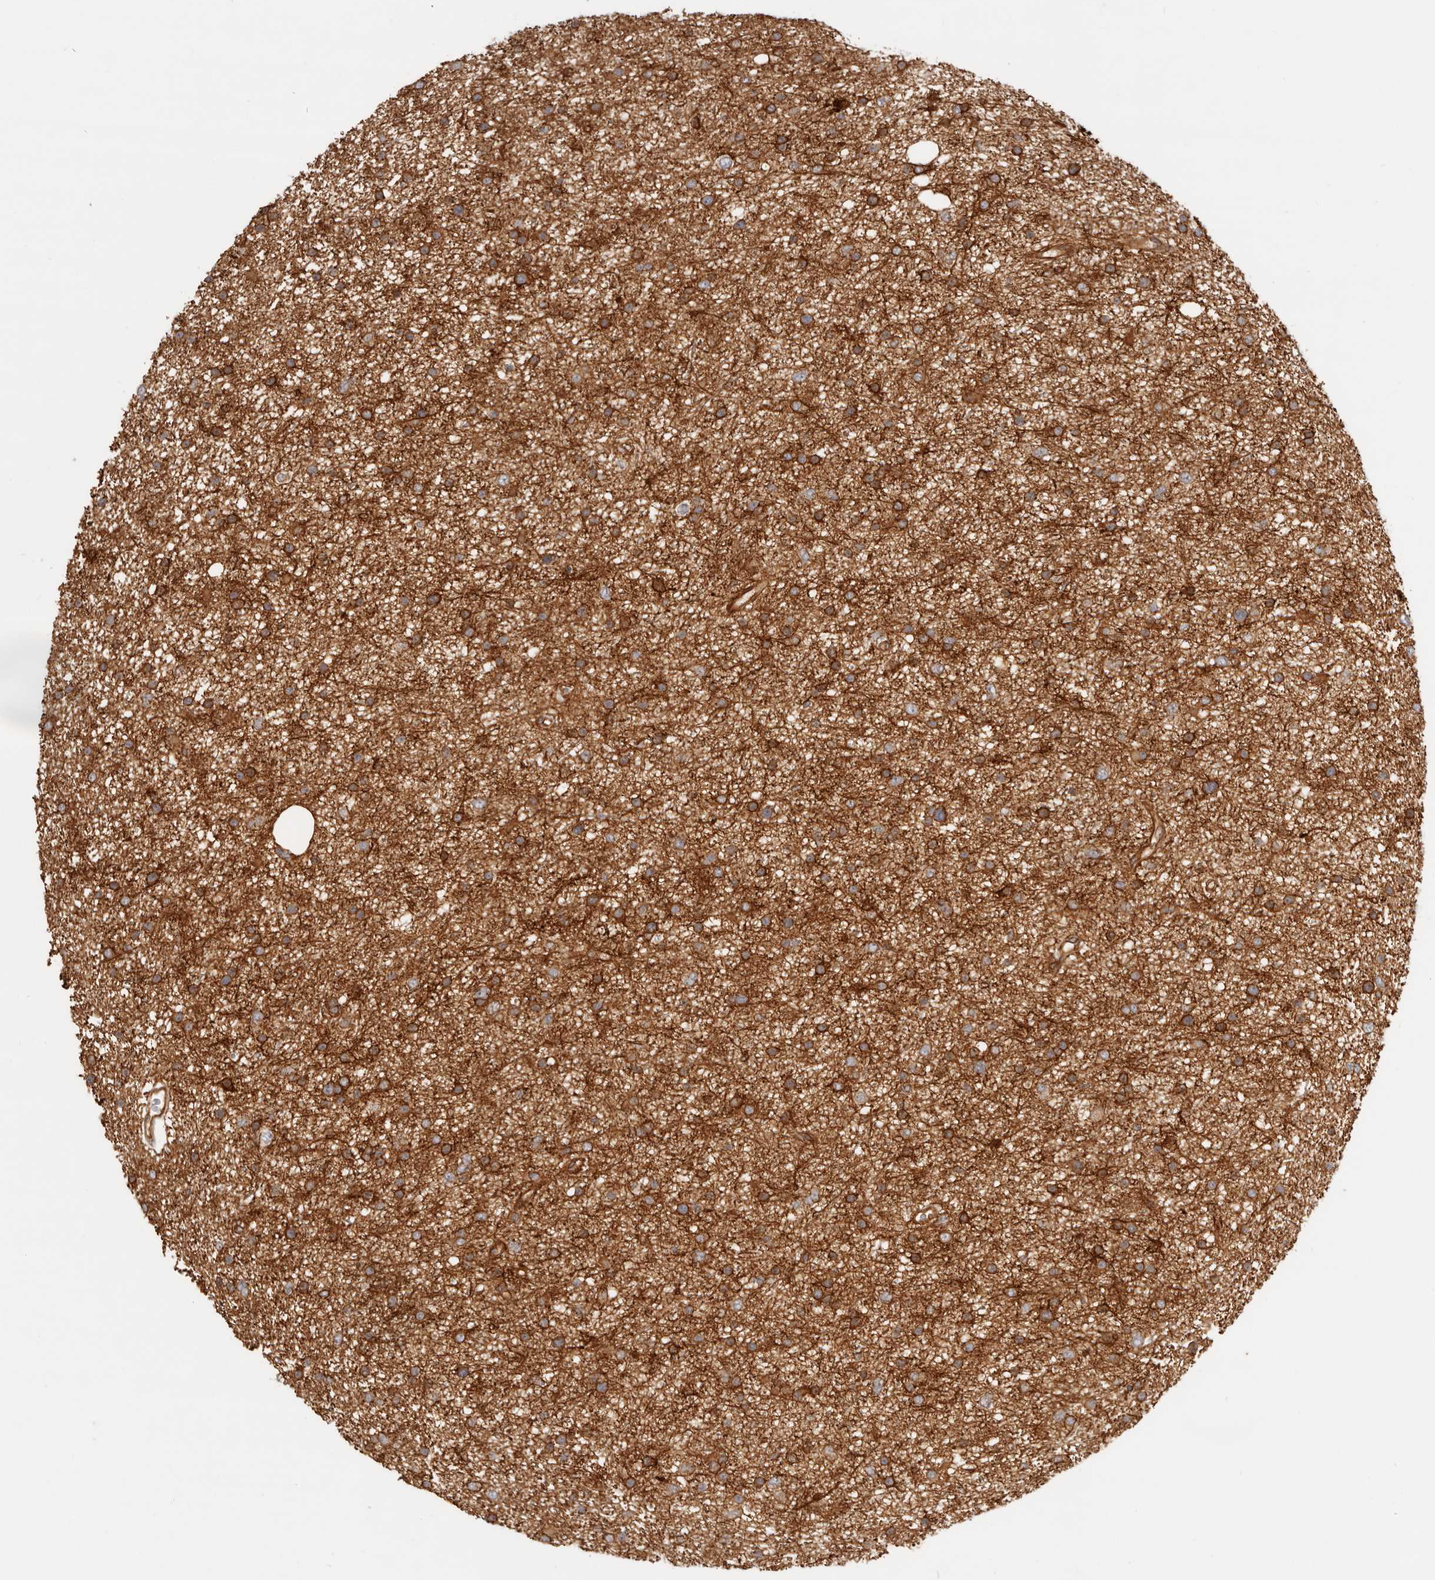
{"staining": {"intensity": "moderate", "quantity": ">75%", "location": "cytoplasmic/membranous"}, "tissue": "glioma", "cell_type": "Tumor cells", "image_type": "cancer", "snomed": [{"axis": "morphology", "description": "Glioma, malignant, Low grade"}, {"axis": "topography", "description": "Cerebral cortex"}], "caption": "About >75% of tumor cells in human malignant glioma (low-grade) demonstrate moderate cytoplasmic/membranous protein expression as visualized by brown immunohistochemical staining.", "gene": "UFSP1", "patient": {"sex": "female", "age": 39}}